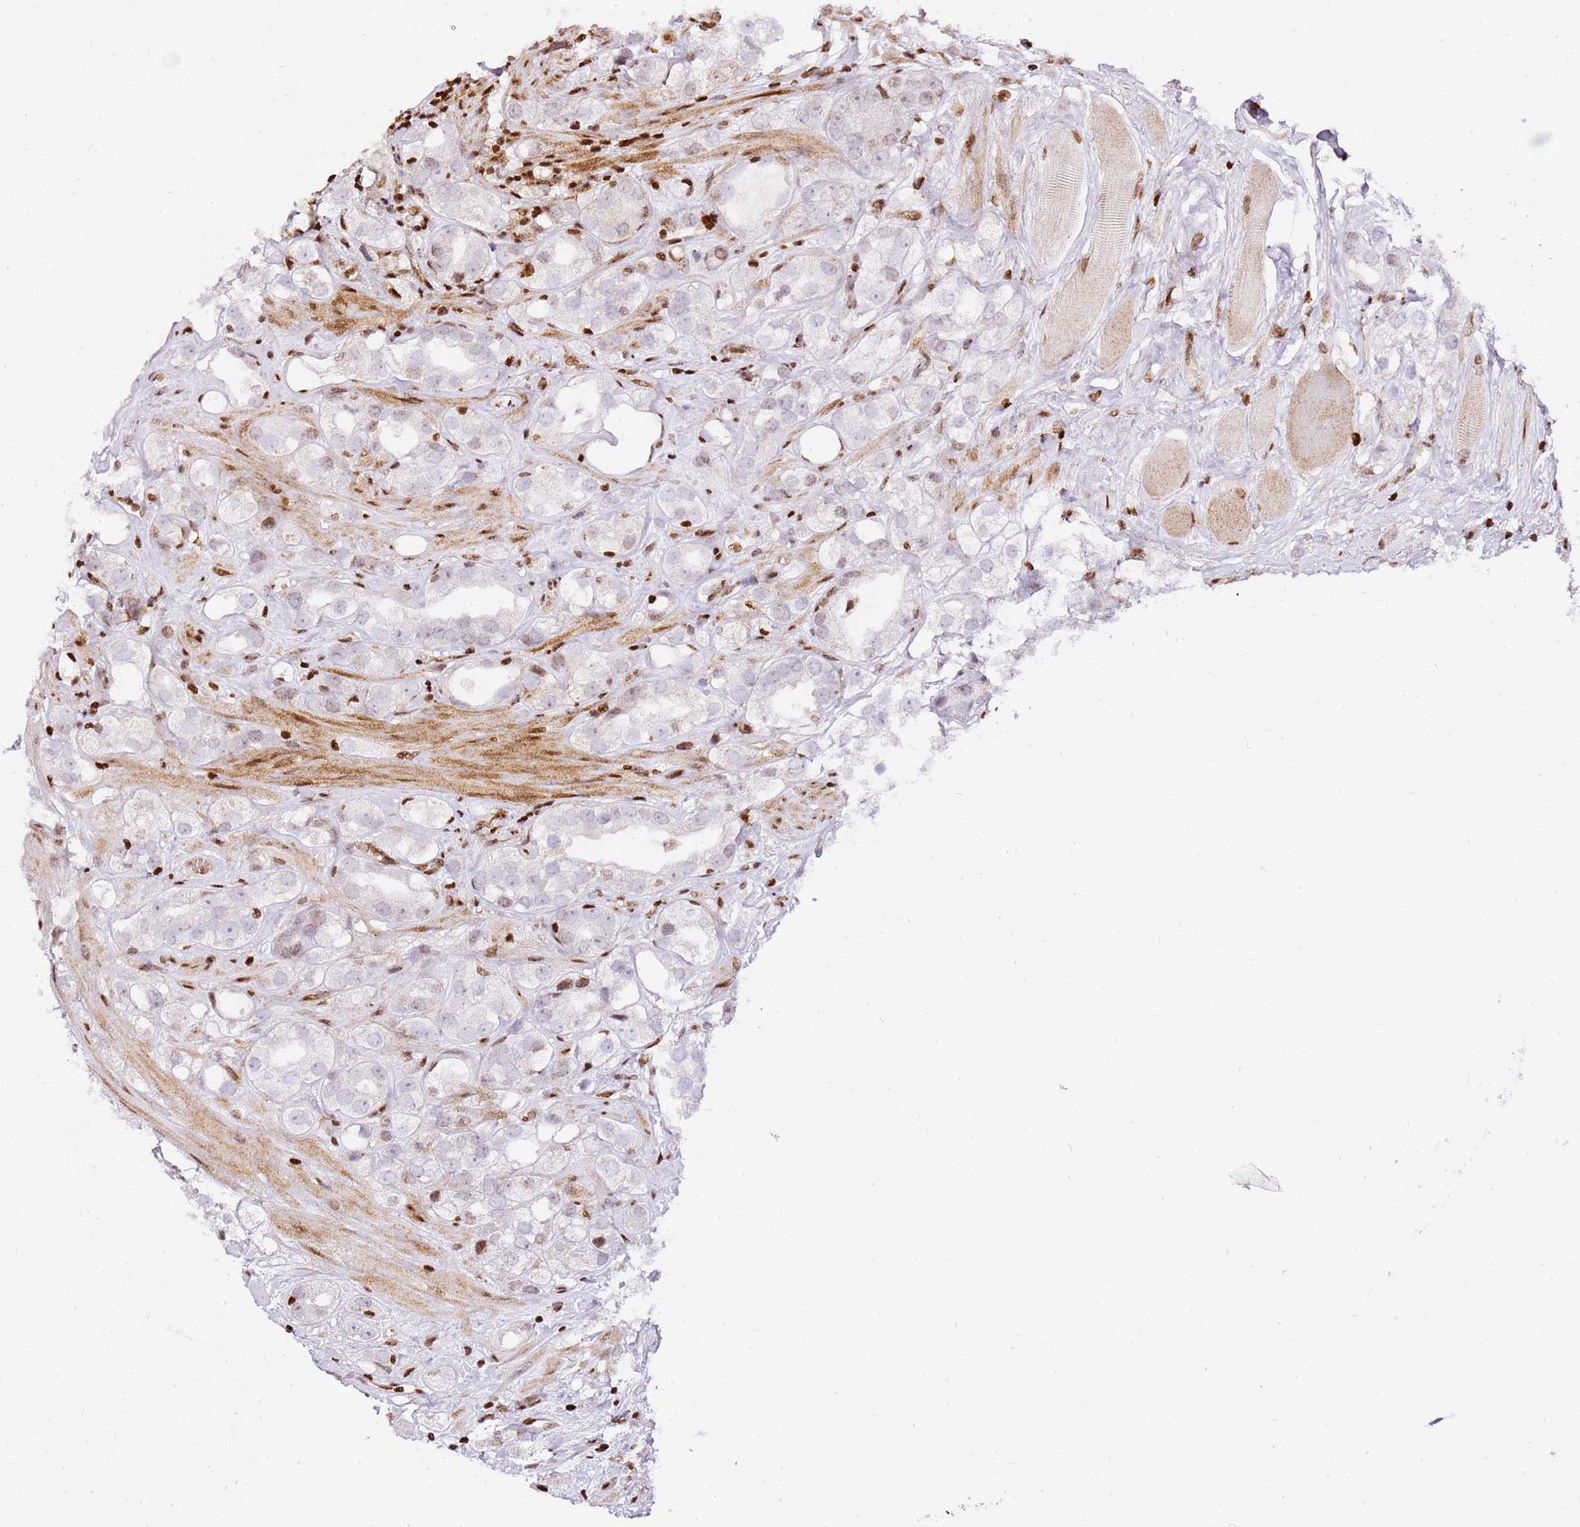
{"staining": {"intensity": "moderate", "quantity": "<25%", "location": "nuclear"}, "tissue": "prostate cancer", "cell_type": "Tumor cells", "image_type": "cancer", "snomed": [{"axis": "morphology", "description": "Adenocarcinoma, NOS"}, {"axis": "topography", "description": "Prostate"}], "caption": "The immunohistochemical stain highlights moderate nuclear staining in tumor cells of prostate cancer tissue.", "gene": "GBP2", "patient": {"sex": "male", "age": 79}}